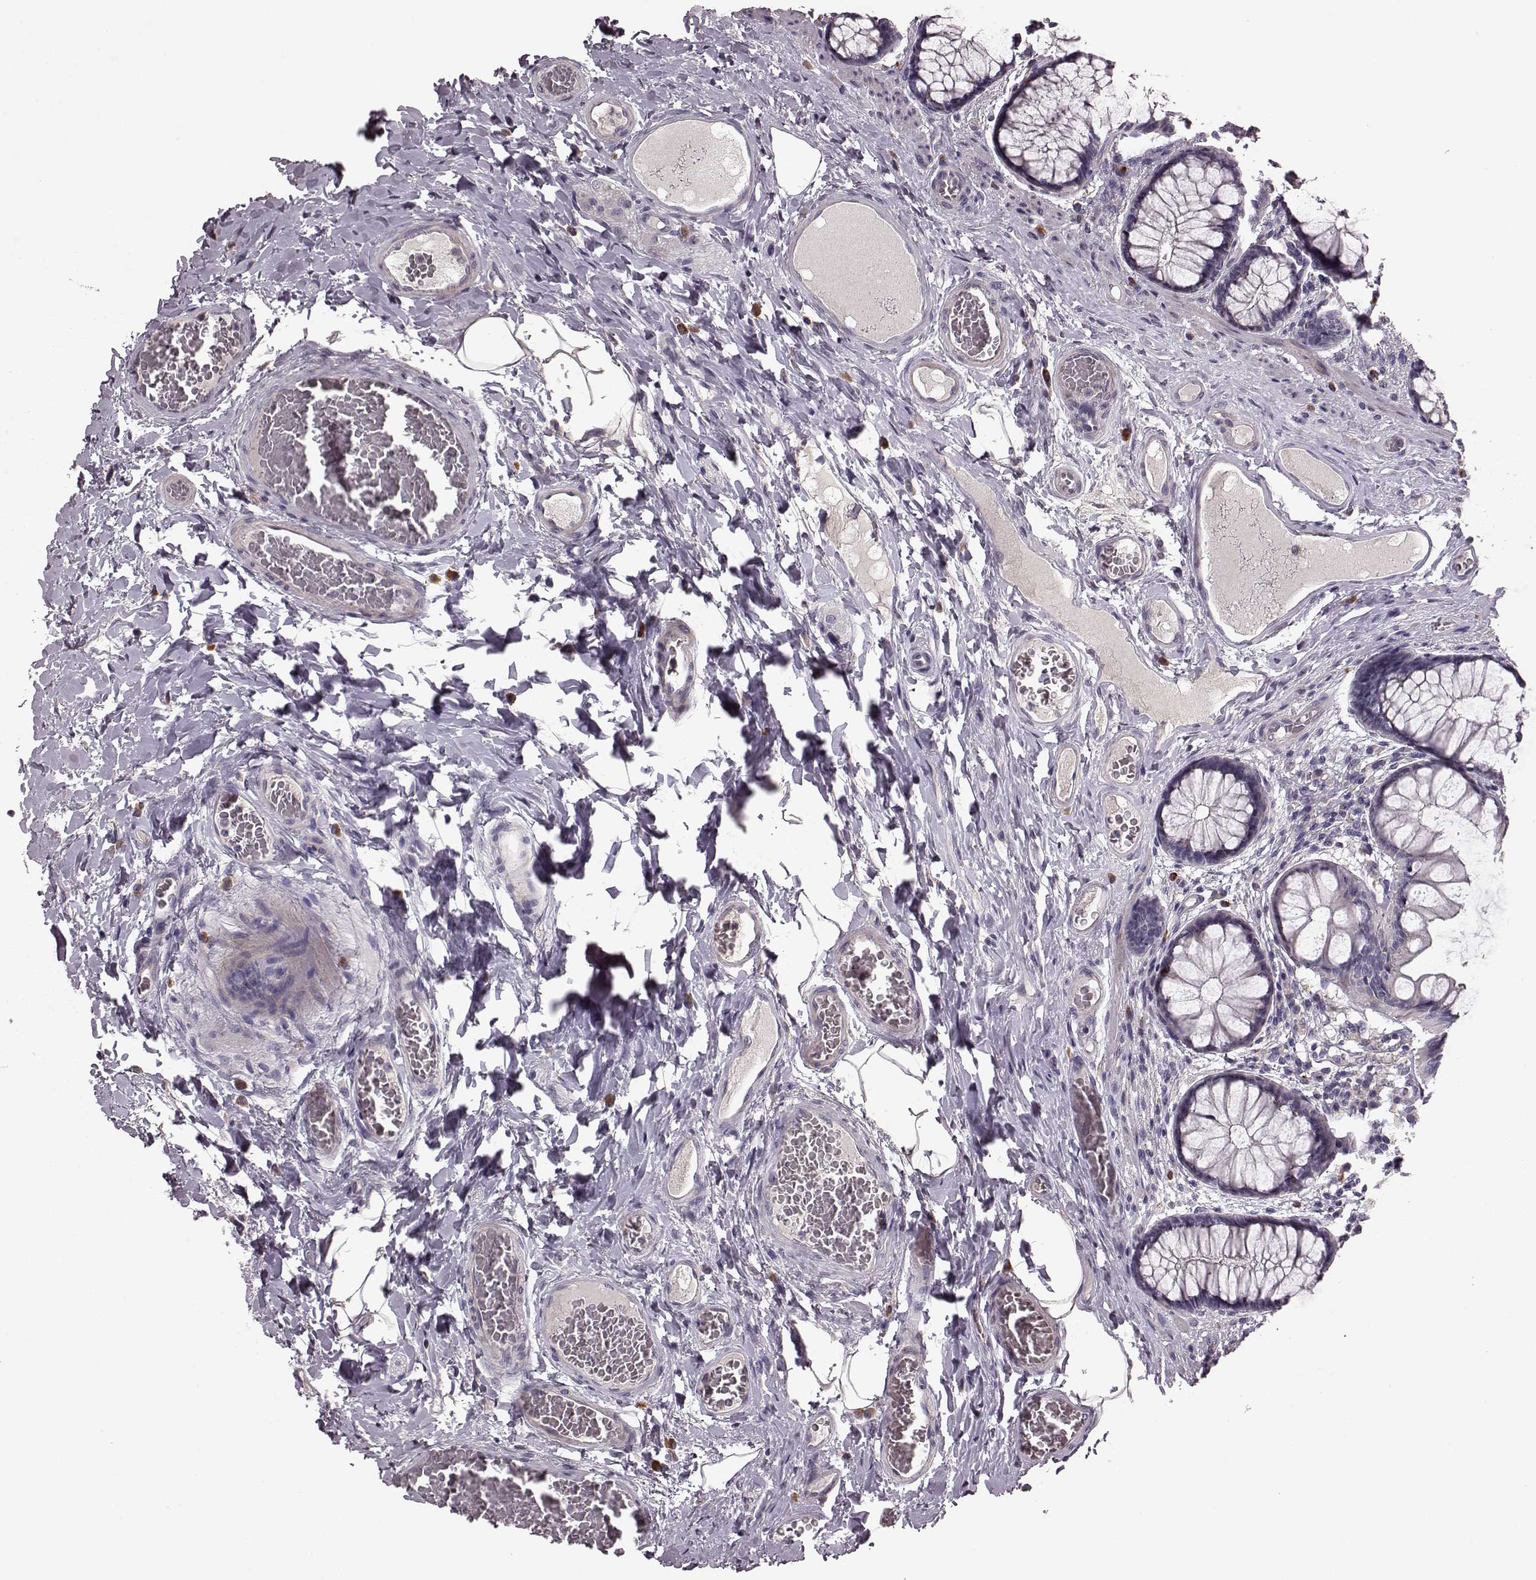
{"staining": {"intensity": "negative", "quantity": "none", "location": "none"}, "tissue": "colon", "cell_type": "Endothelial cells", "image_type": "normal", "snomed": [{"axis": "morphology", "description": "Normal tissue, NOS"}, {"axis": "topography", "description": "Colon"}], "caption": "A photomicrograph of human colon is negative for staining in endothelial cells. (DAB immunohistochemistry visualized using brightfield microscopy, high magnification).", "gene": "SLC52A3", "patient": {"sex": "female", "age": 65}}